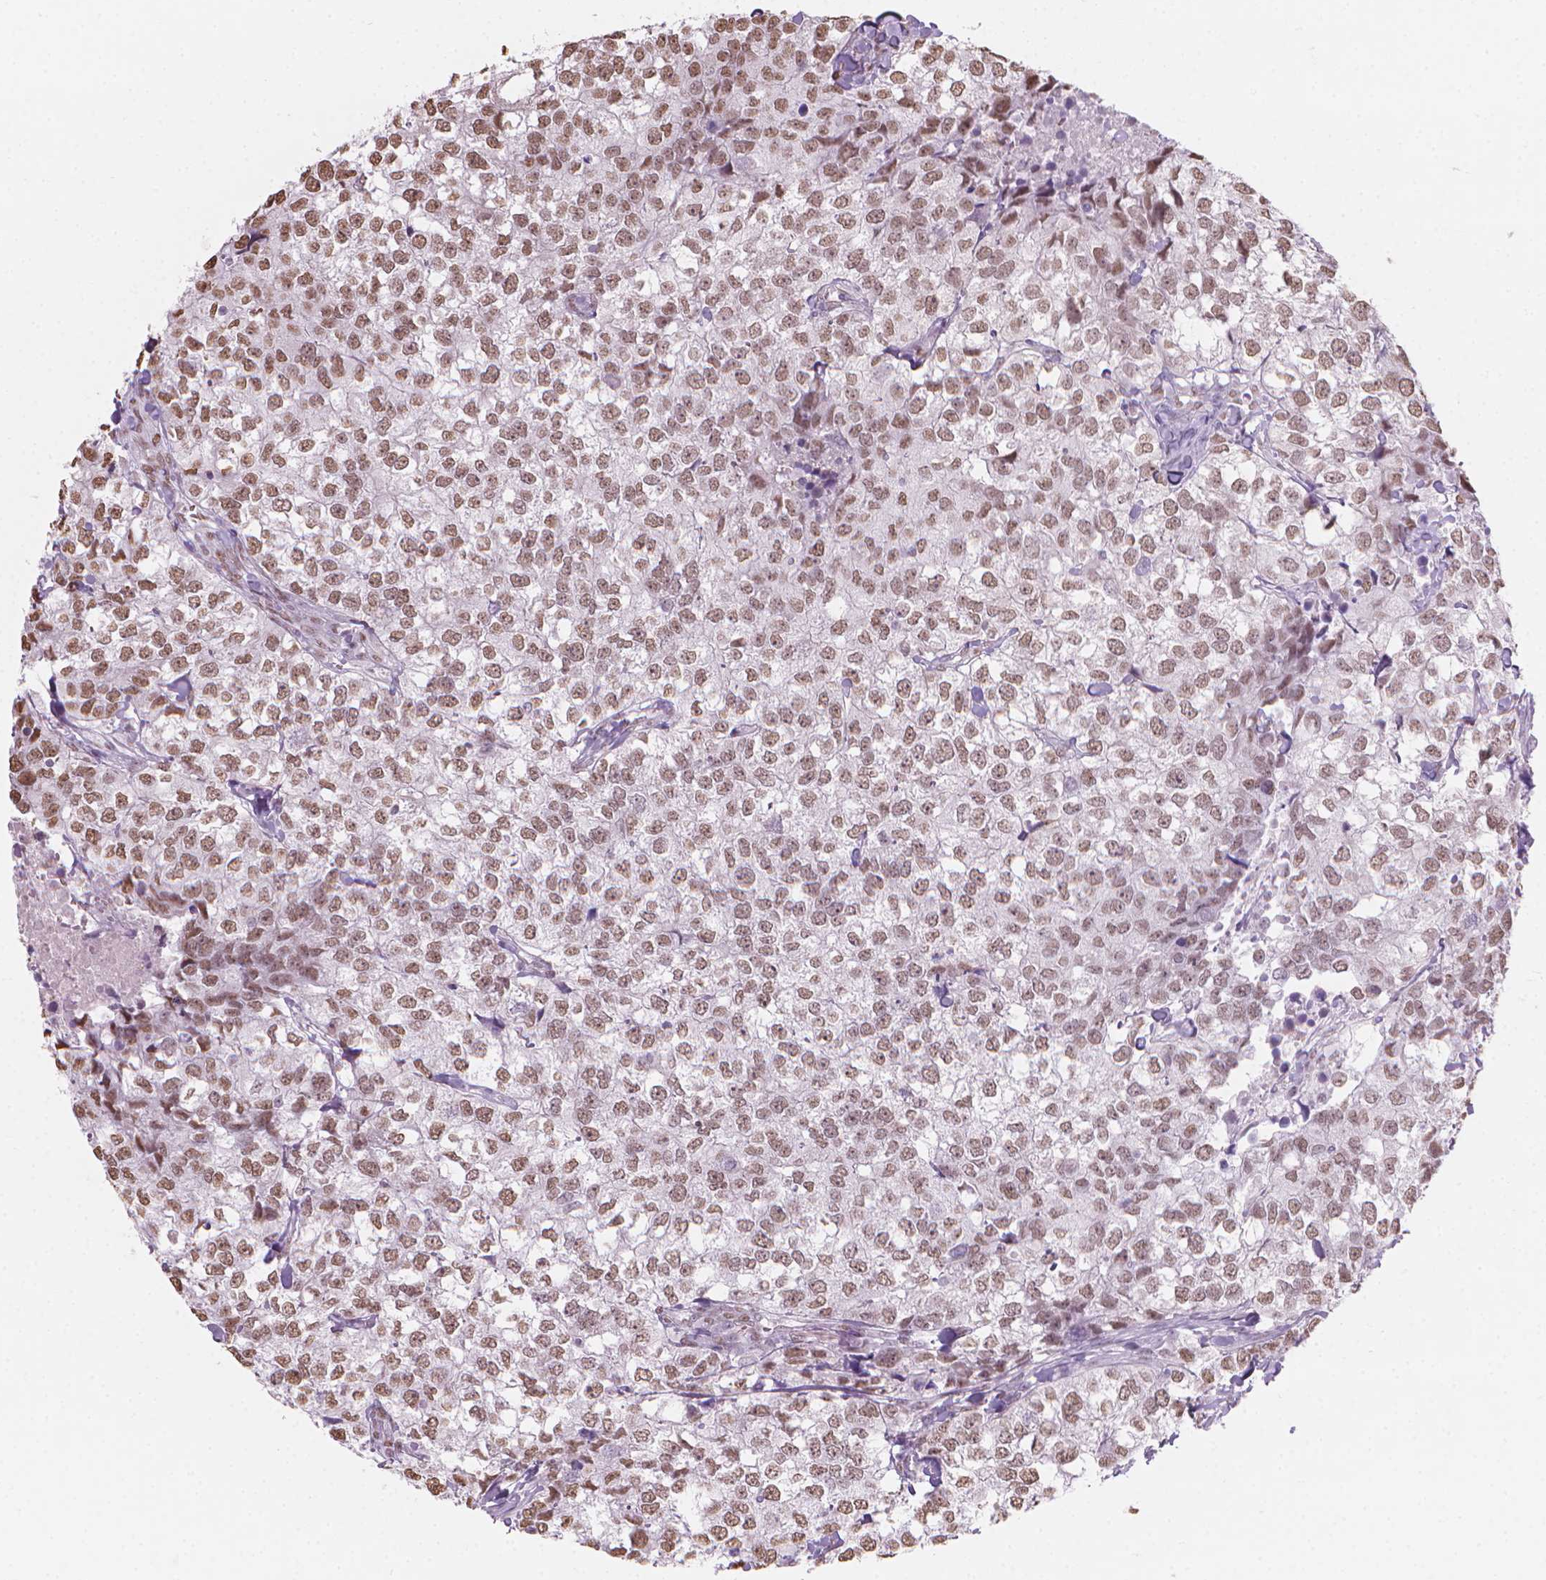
{"staining": {"intensity": "moderate", "quantity": ">75%", "location": "nuclear"}, "tissue": "breast cancer", "cell_type": "Tumor cells", "image_type": "cancer", "snomed": [{"axis": "morphology", "description": "Duct carcinoma"}, {"axis": "topography", "description": "Breast"}], "caption": "Human breast cancer stained with a protein marker displays moderate staining in tumor cells.", "gene": "PIAS2", "patient": {"sex": "female", "age": 30}}